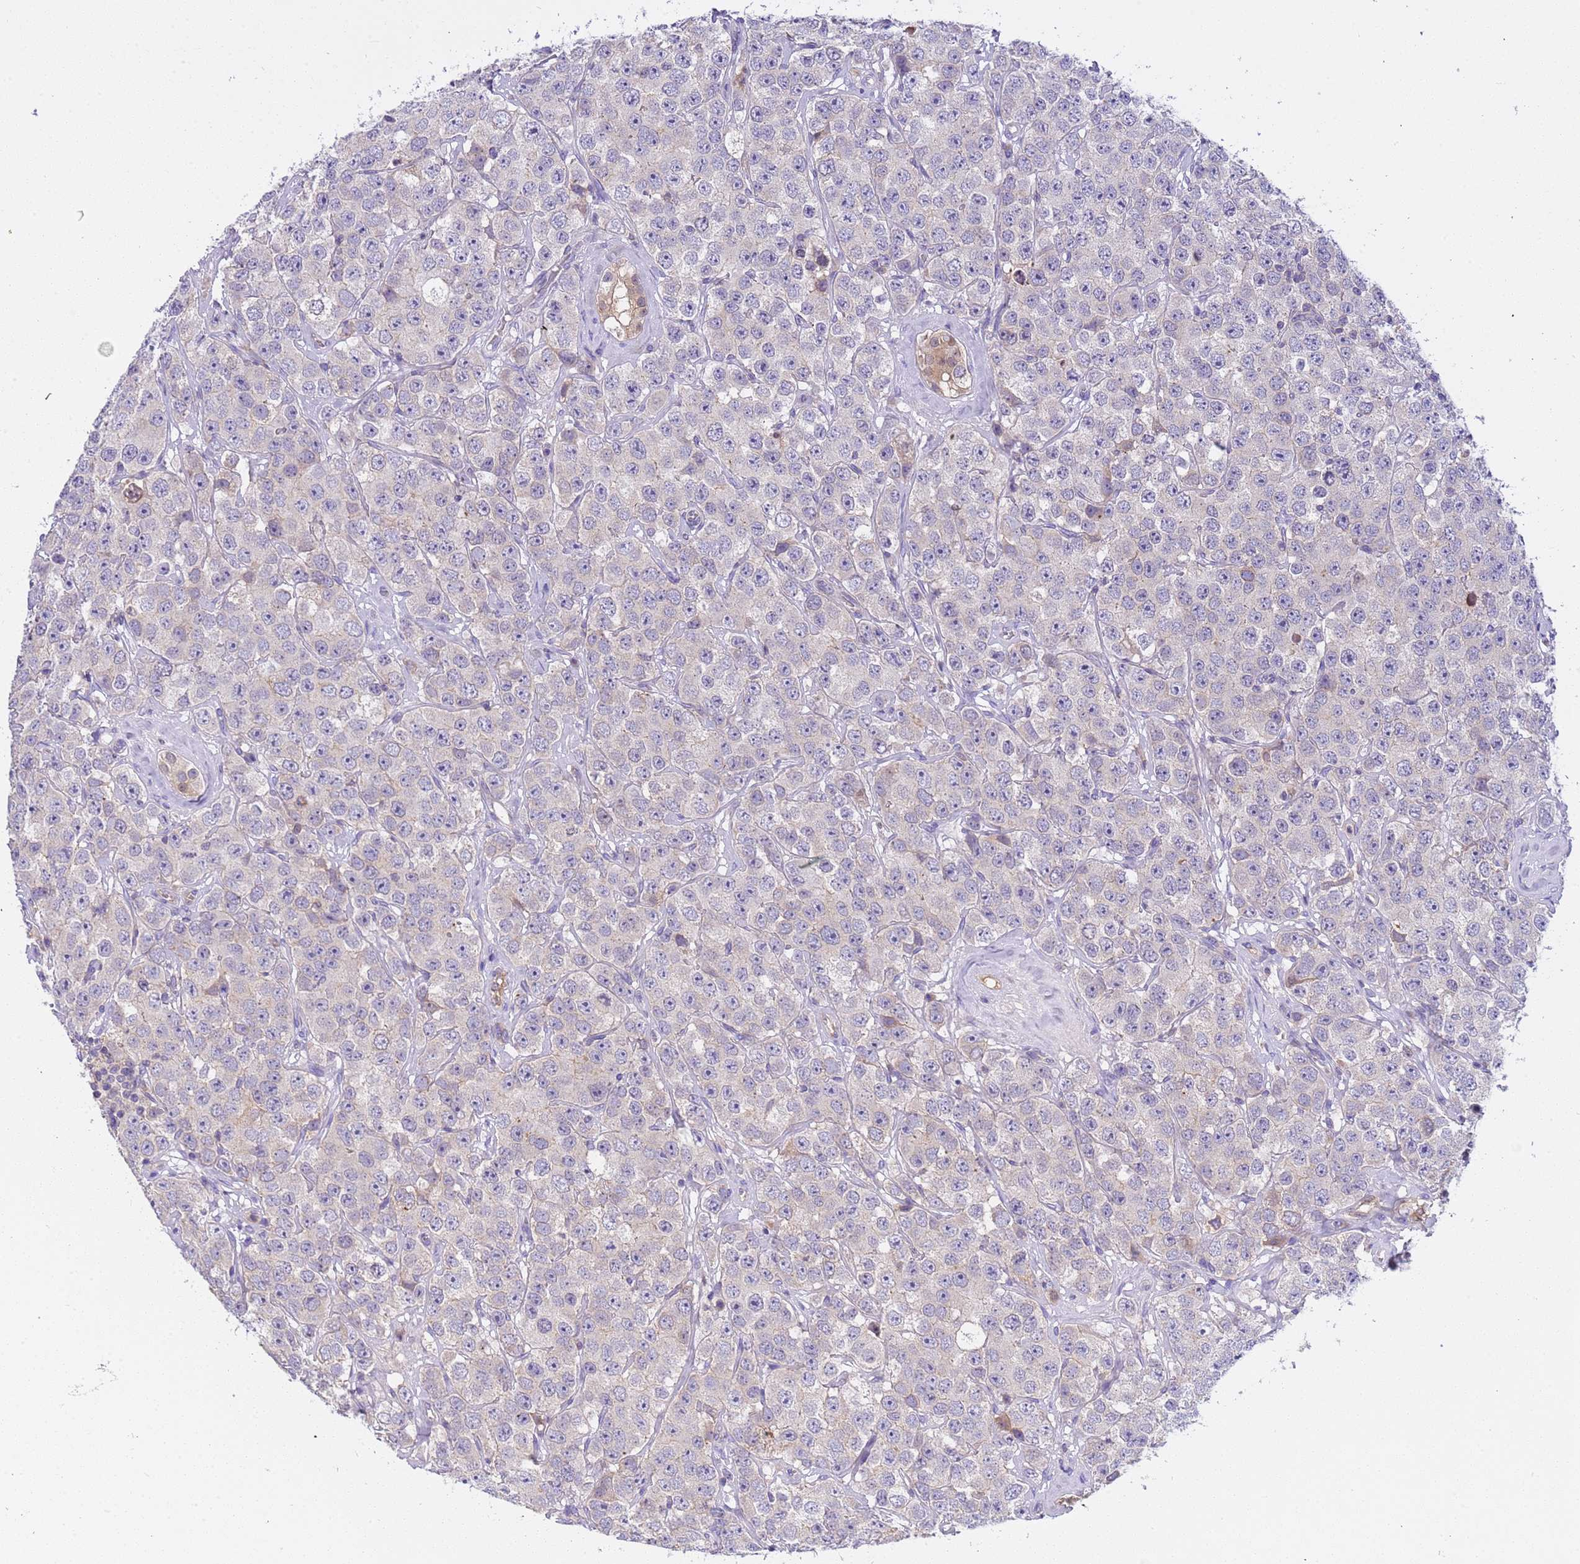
{"staining": {"intensity": "negative", "quantity": "none", "location": "none"}, "tissue": "testis cancer", "cell_type": "Tumor cells", "image_type": "cancer", "snomed": [{"axis": "morphology", "description": "Seminoma, NOS"}, {"axis": "topography", "description": "Testis"}], "caption": "Tumor cells are negative for brown protein staining in testis cancer. Nuclei are stained in blue.", "gene": "PLCXD3", "patient": {"sex": "male", "age": 28}}